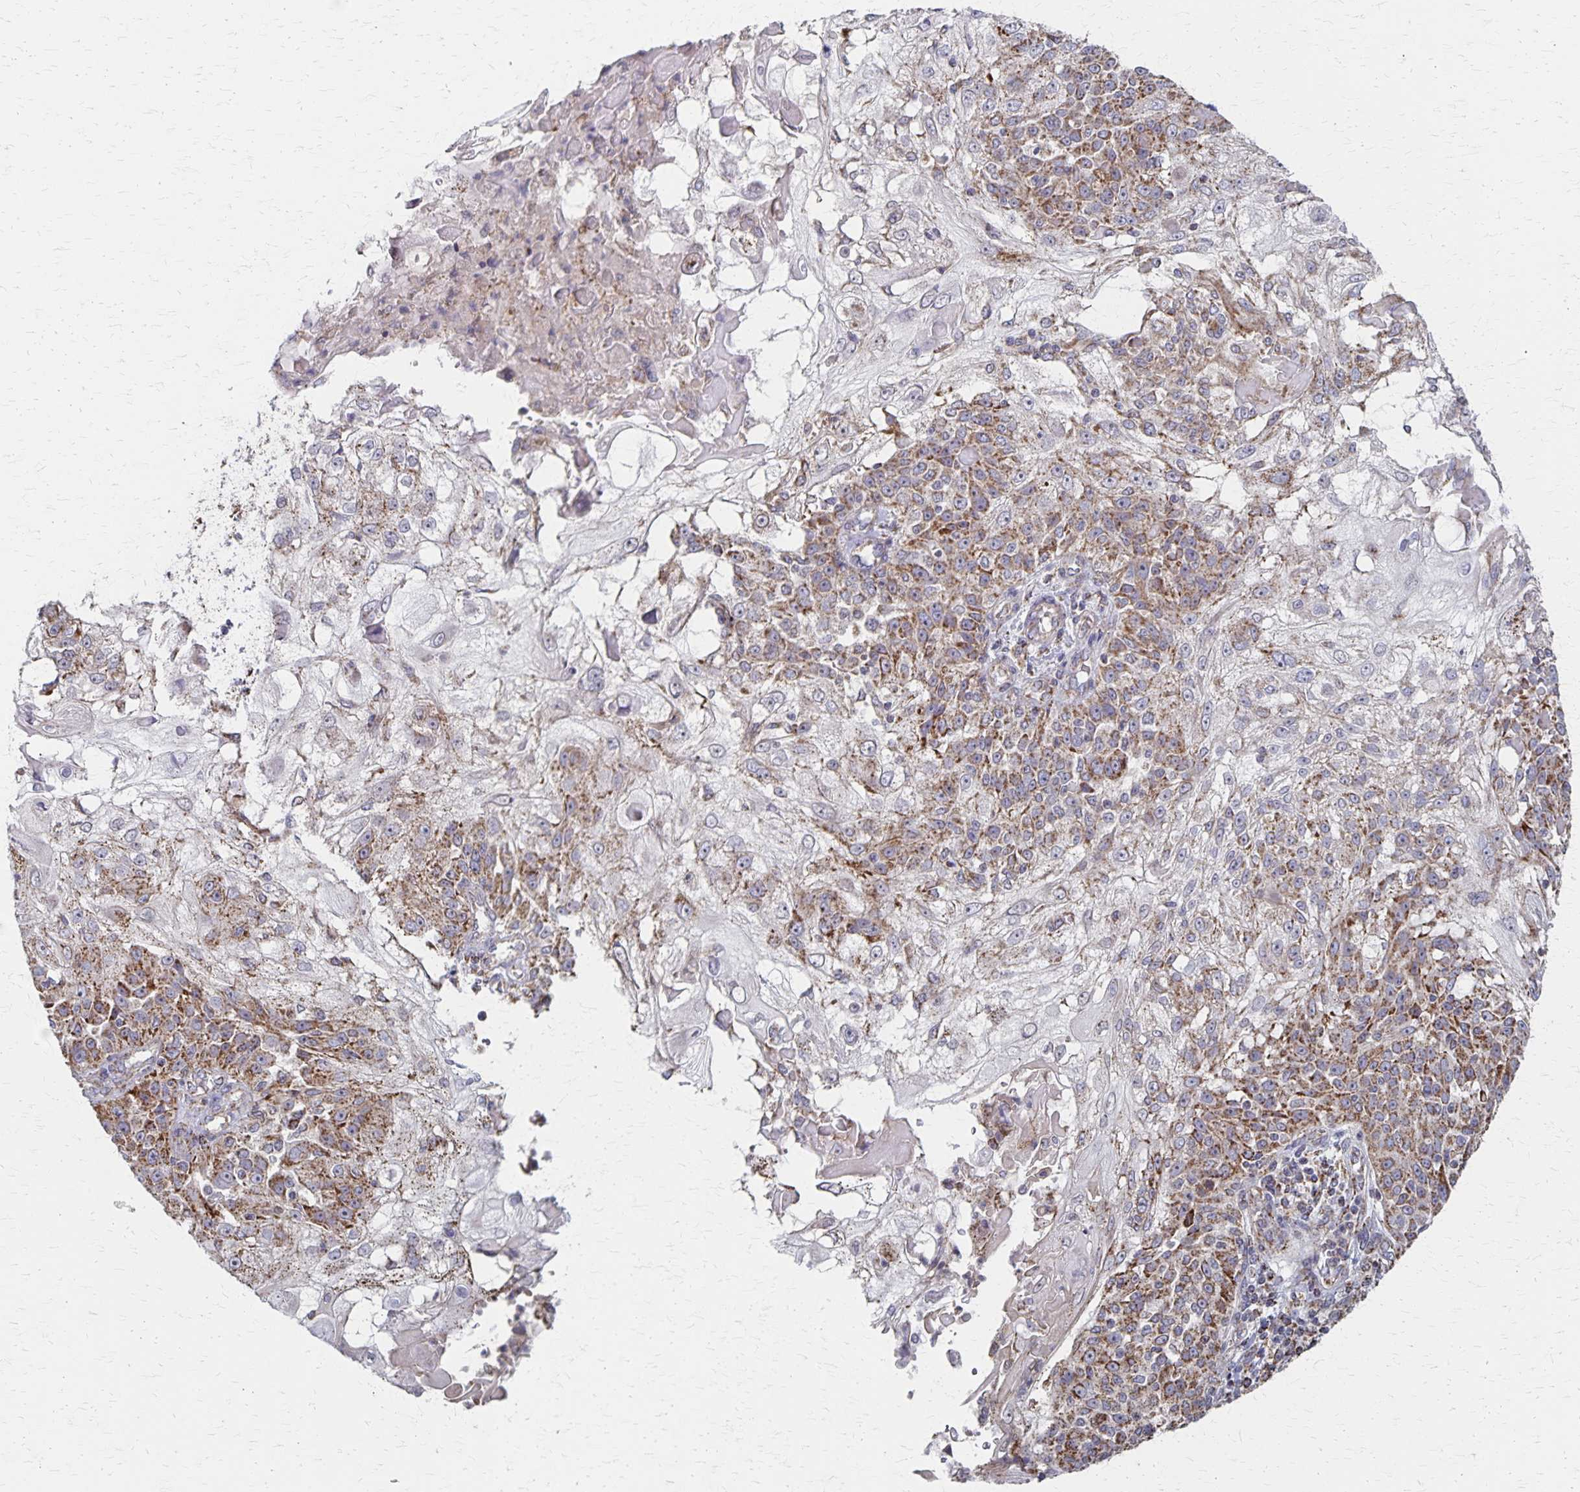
{"staining": {"intensity": "moderate", "quantity": "25%-75%", "location": "cytoplasmic/membranous"}, "tissue": "skin cancer", "cell_type": "Tumor cells", "image_type": "cancer", "snomed": [{"axis": "morphology", "description": "Normal tissue, NOS"}, {"axis": "morphology", "description": "Squamous cell carcinoma, NOS"}, {"axis": "topography", "description": "Skin"}], "caption": "Immunohistochemical staining of human skin squamous cell carcinoma reveals medium levels of moderate cytoplasmic/membranous expression in approximately 25%-75% of tumor cells.", "gene": "DYRK4", "patient": {"sex": "female", "age": 83}}